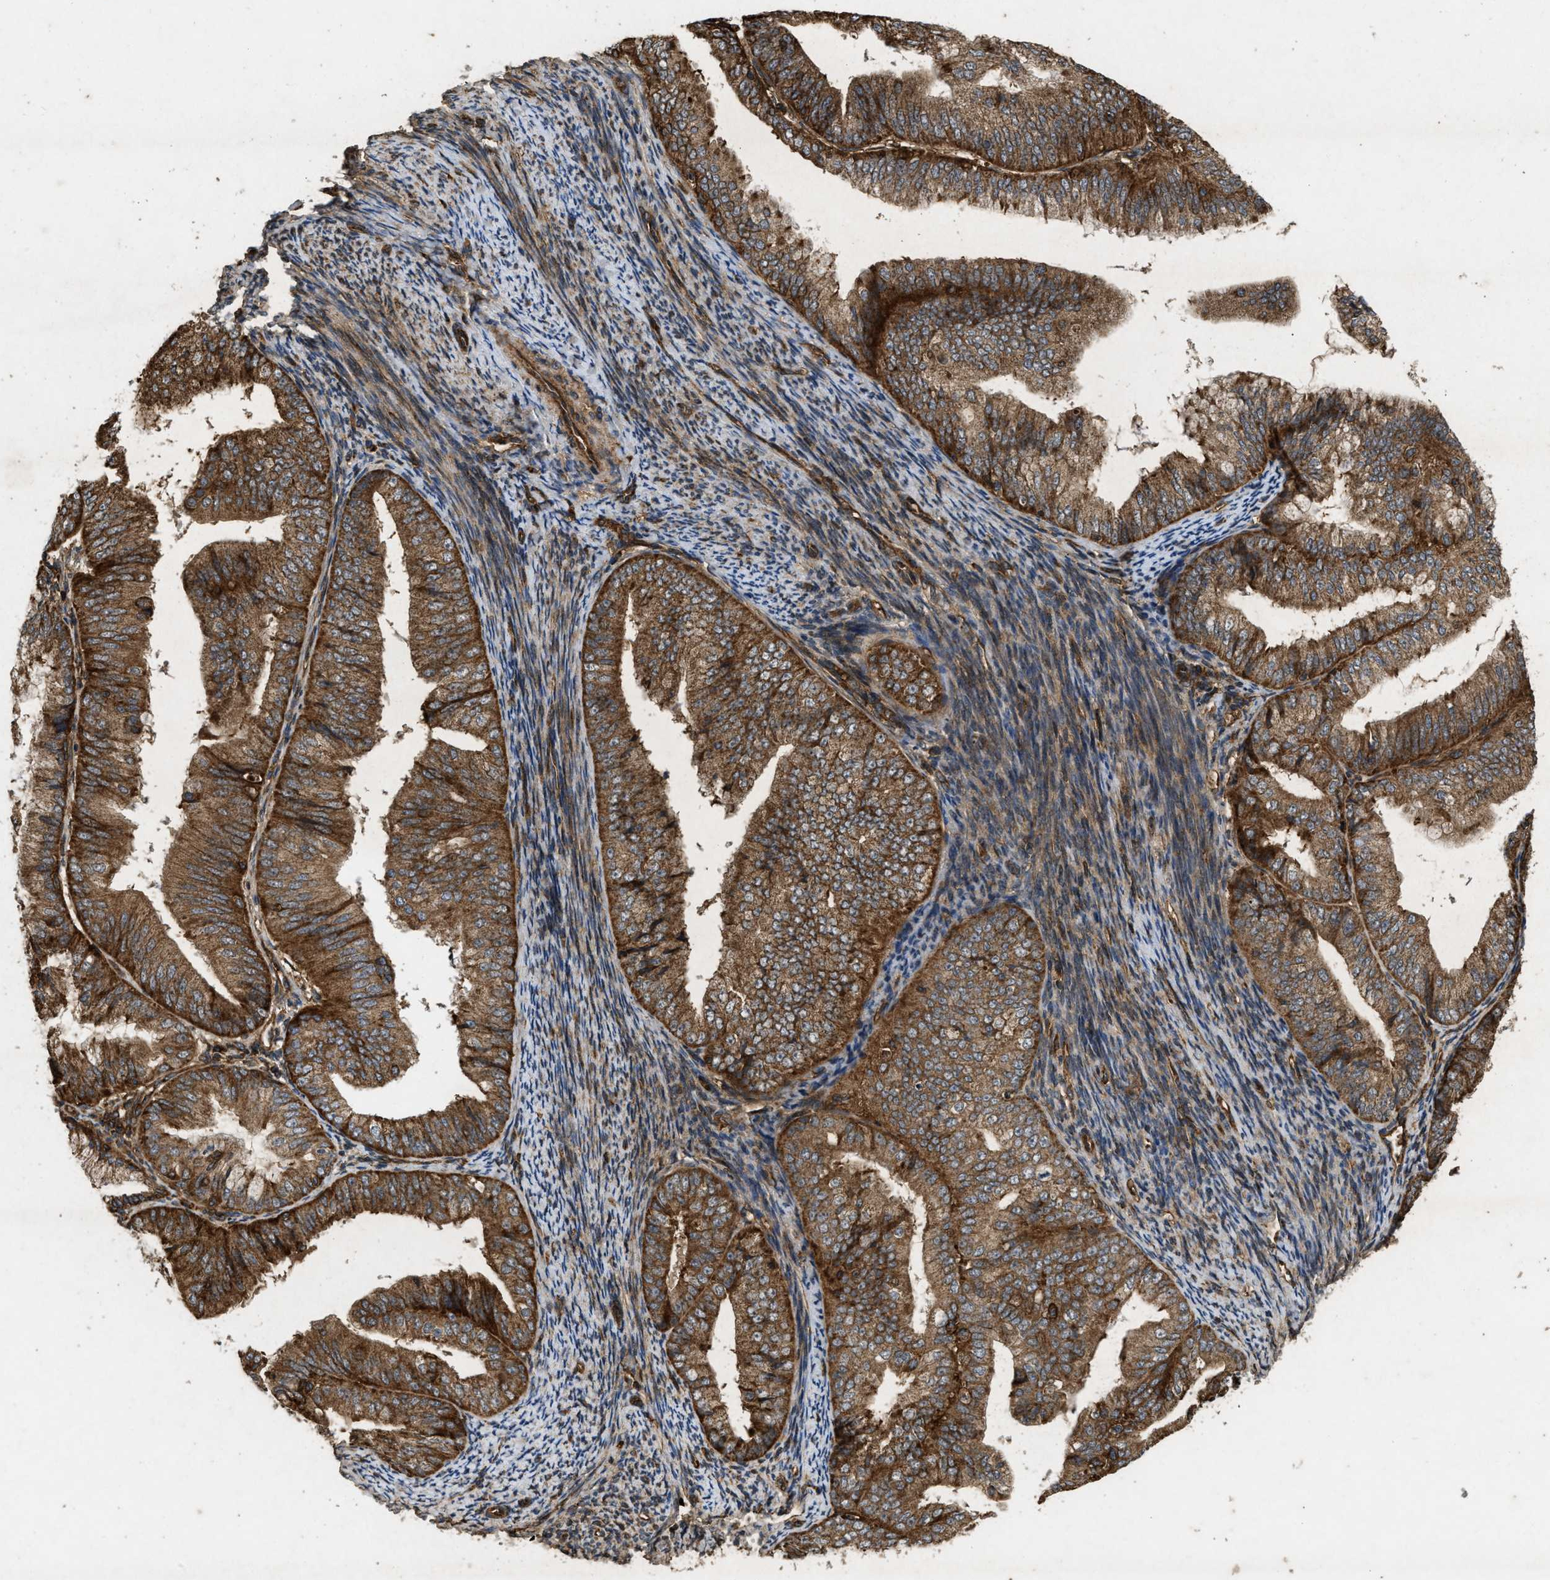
{"staining": {"intensity": "strong", "quantity": ">75%", "location": "cytoplasmic/membranous"}, "tissue": "endometrial cancer", "cell_type": "Tumor cells", "image_type": "cancer", "snomed": [{"axis": "morphology", "description": "Adenocarcinoma, NOS"}, {"axis": "topography", "description": "Endometrium"}], "caption": "IHC photomicrograph of neoplastic tissue: endometrial cancer (adenocarcinoma) stained using immunohistochemistry shows high levels of strong protein expression localized specifically in the cytoplasmic/membranous of tumor cells, appearing as a cytoplasmic/membranous brown color.", "gene": "GNB4", "patient": {"sex": "female", "age": 63}}